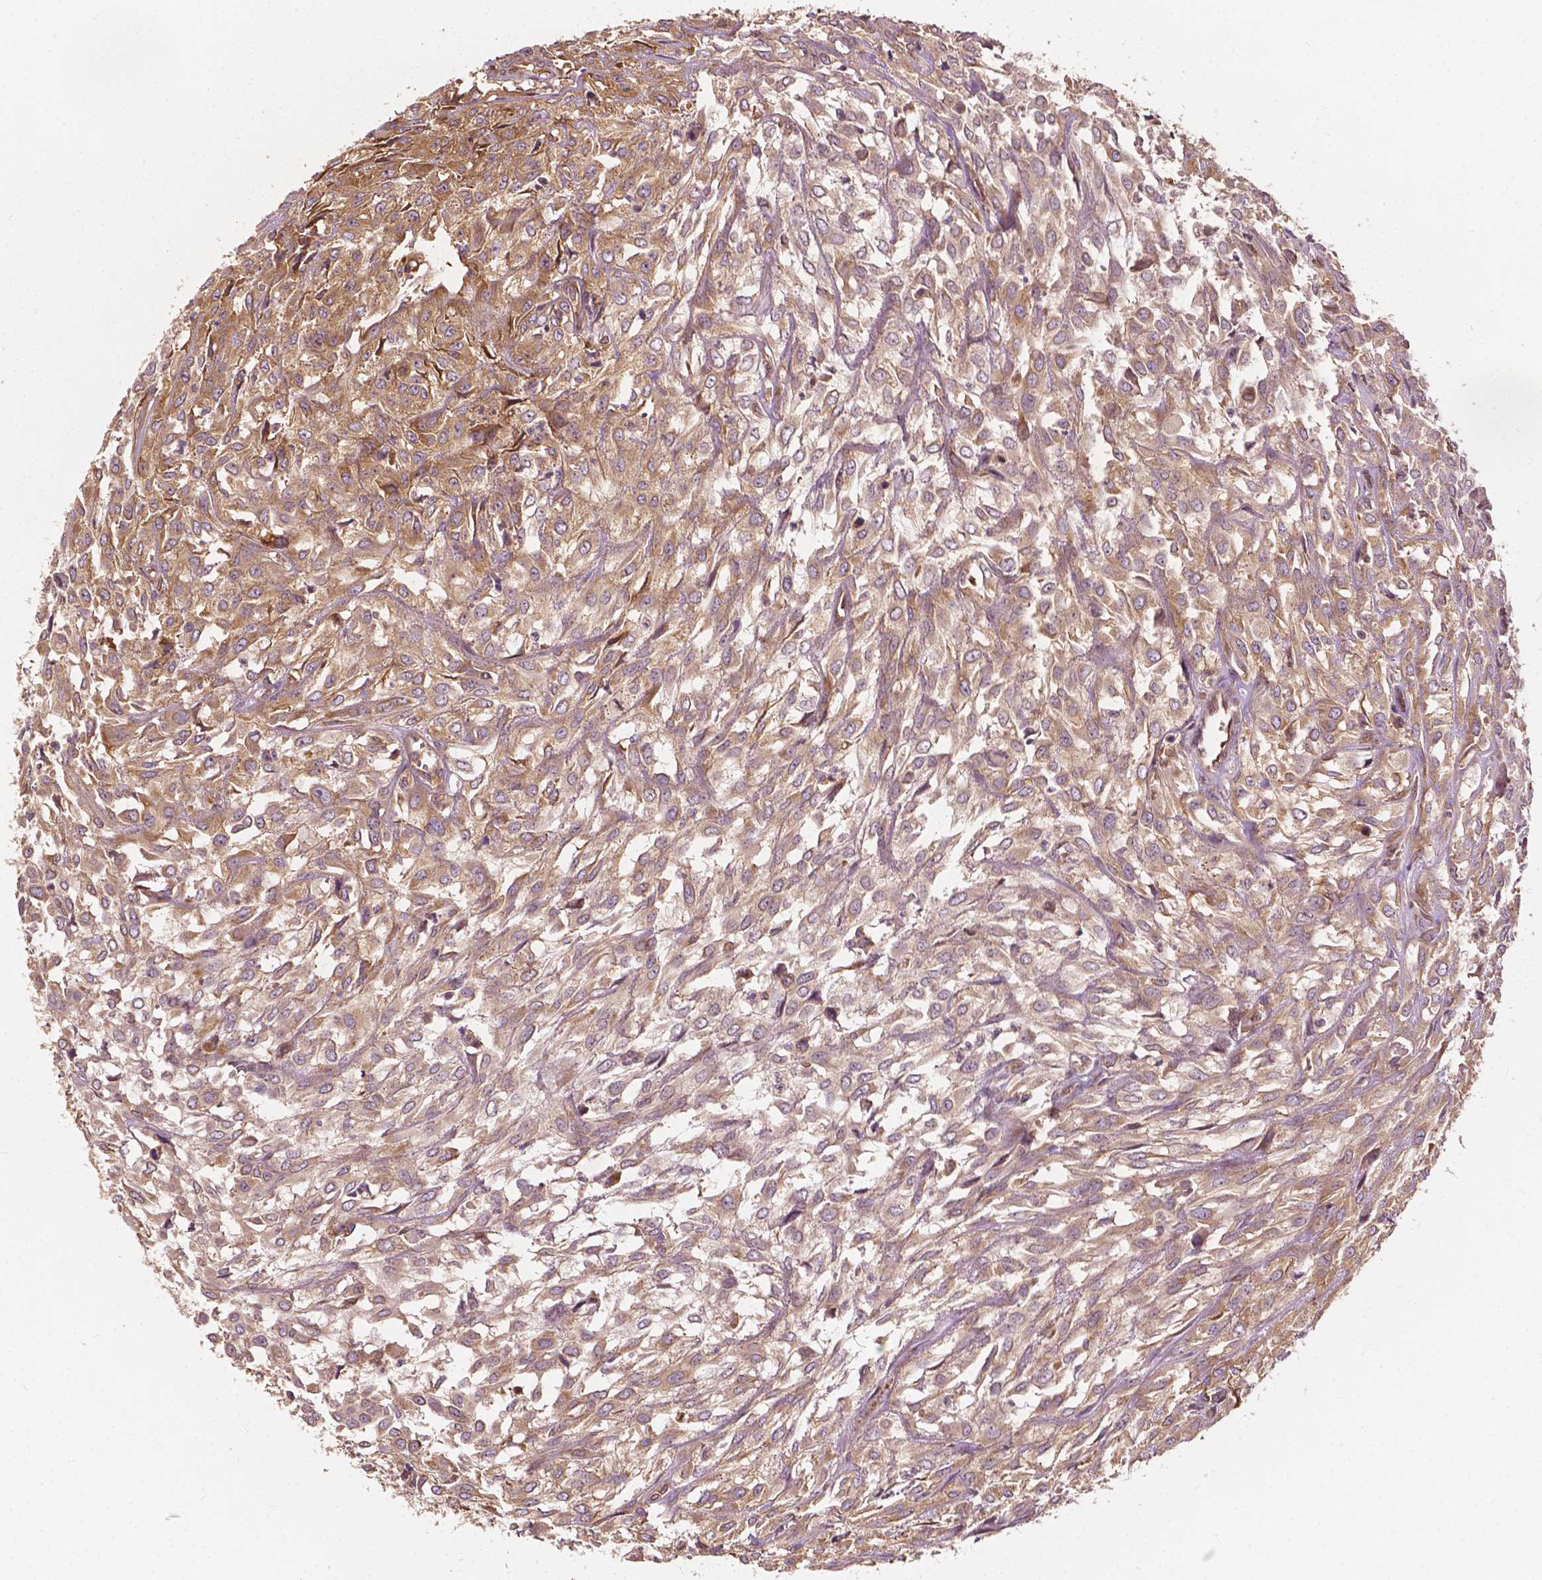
{"staining": {"intensity": "moderate", "quantity": ">75%", "location": "cytoplasmic/membranous"}, "tissue": "urothelial cancer", "cell_type": "Tumor cells", "image_type": "cancer", "snomed": [{"axis": "morphology", "description": "Urothelial carcinoma, High grade"}, {"axis": "topography", "description": "Urinary bladder"}], "caption": "This is an image of immunohistochemistry staining of urothelial cancer, which shows moderate expression in the cytoplasmic/membranous of tumor cells.", "gene": "G3BP1", "patient": {"sex": "male", "age": 67}}